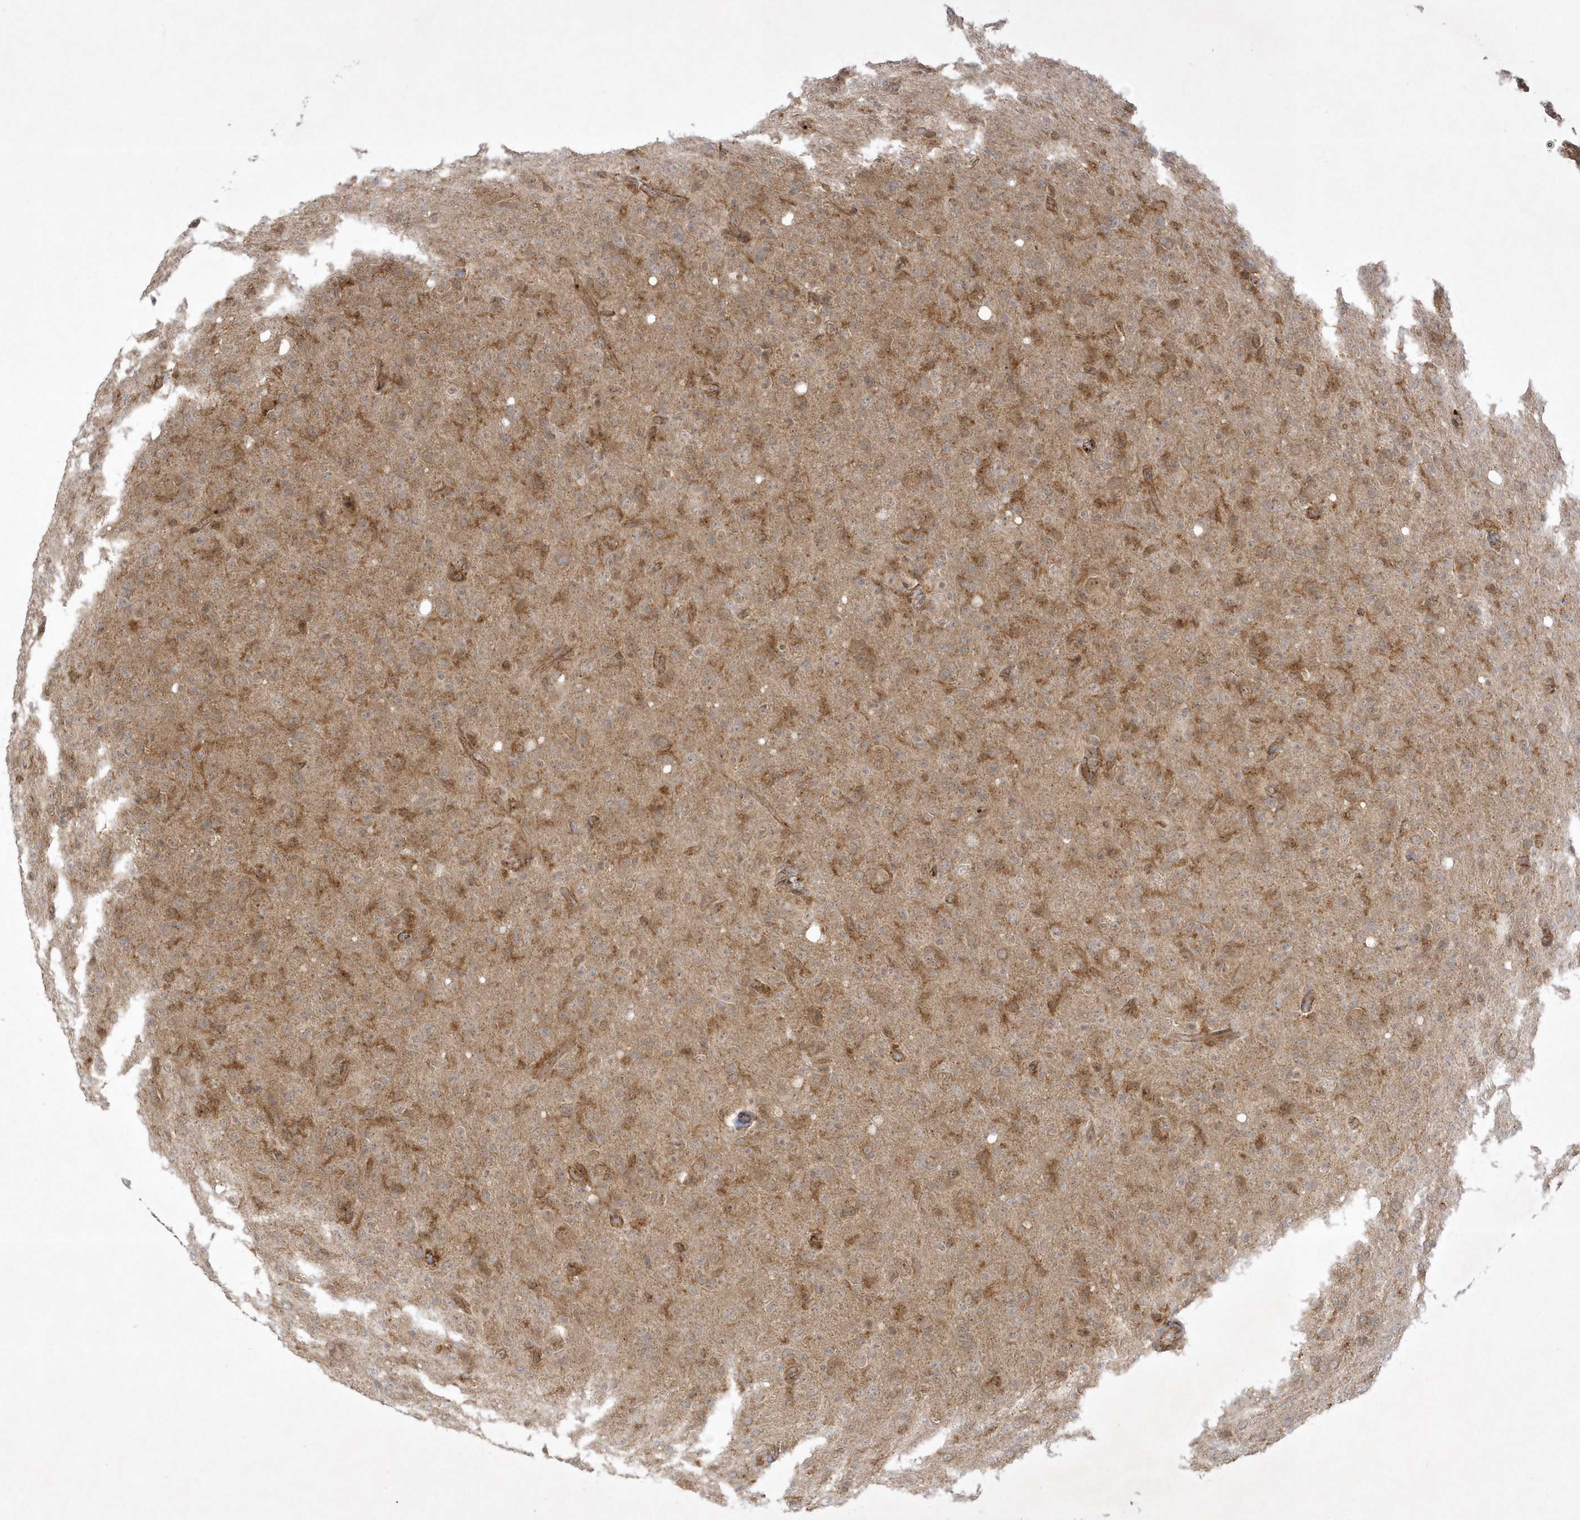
{"staining": {"intensity": "moderate", "quantity": "25%-75%", "location": "cytoplasmic/membranous"}, "tissue": "glioma", "cell_type": "Tumor cells", "image_type": "cancer", "snomed": [{"axis": "morphology", "description": "Glioma, malignant, High grade"}, {"axis": "topography", "description": "Brain"}], "caption": "Human high-grade glioma (malignant) stained with a brown dye shows moderate cytoplasmic/membranous positive expression in approximately 25%-75% of tumor cells.", "gene": "NAF1", "patient": {"sex": "female", "age": 57}}